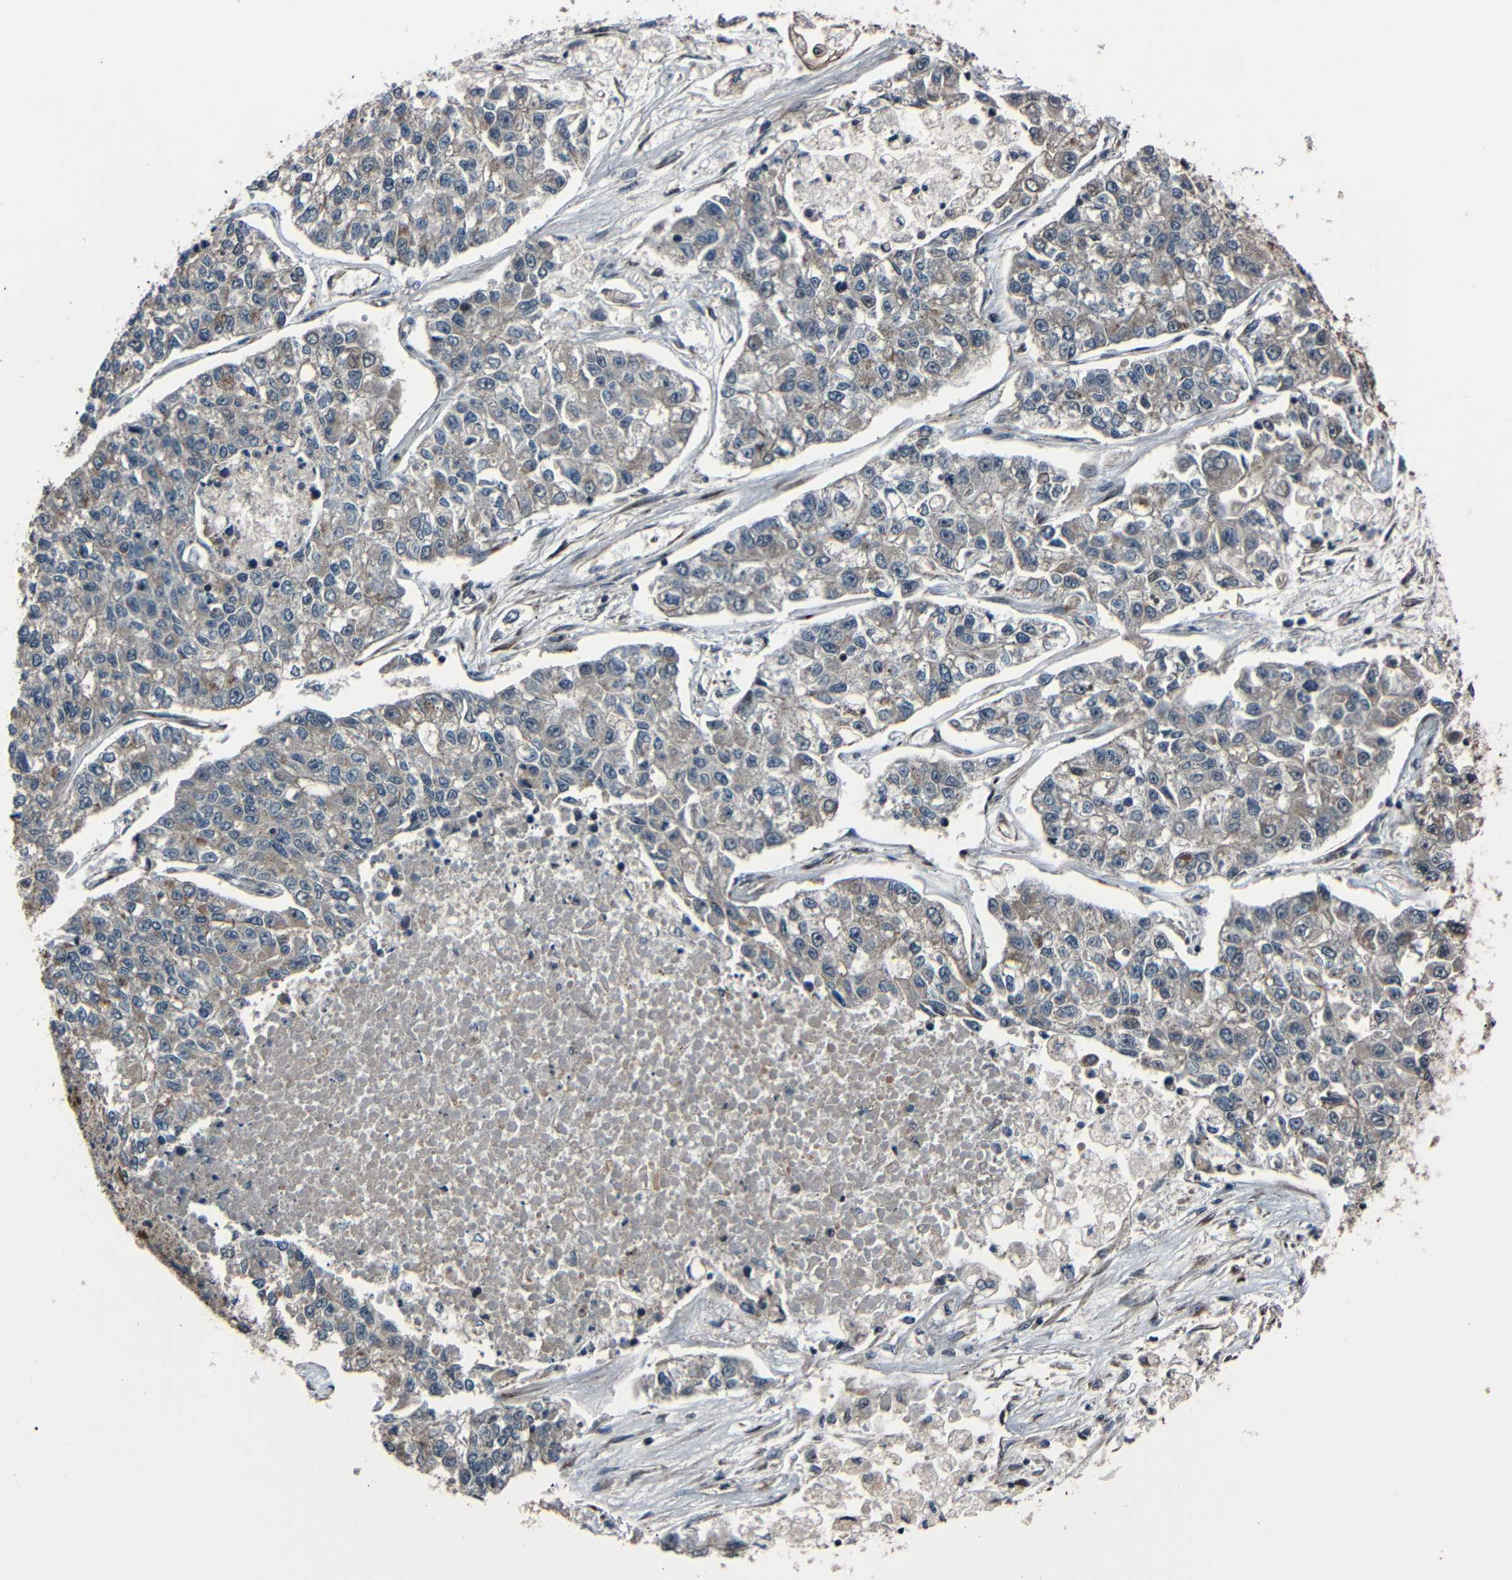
{"staining": {"intensity": "weak", "quantity": ">75%", "location": "cytoplasmic/membranous"}, "tissue": "lung cancer", "cell_type": "Tumor cells", "image_type": "cancer", "snomed": [{"axis": "morphology", "description": "Adenocarcinoma, NOS"}, {"axis": "topography", "description": "Lung"}], "caption": "Human lung cancer (adenocarcinoma) stained for a protein (brown) demonstrates weak cytoplasmic/membranous positive positivity in approximately >75% of tumor cells.", "gene": "AKAP9", "patient": {"sex": "male", "age": 49}}